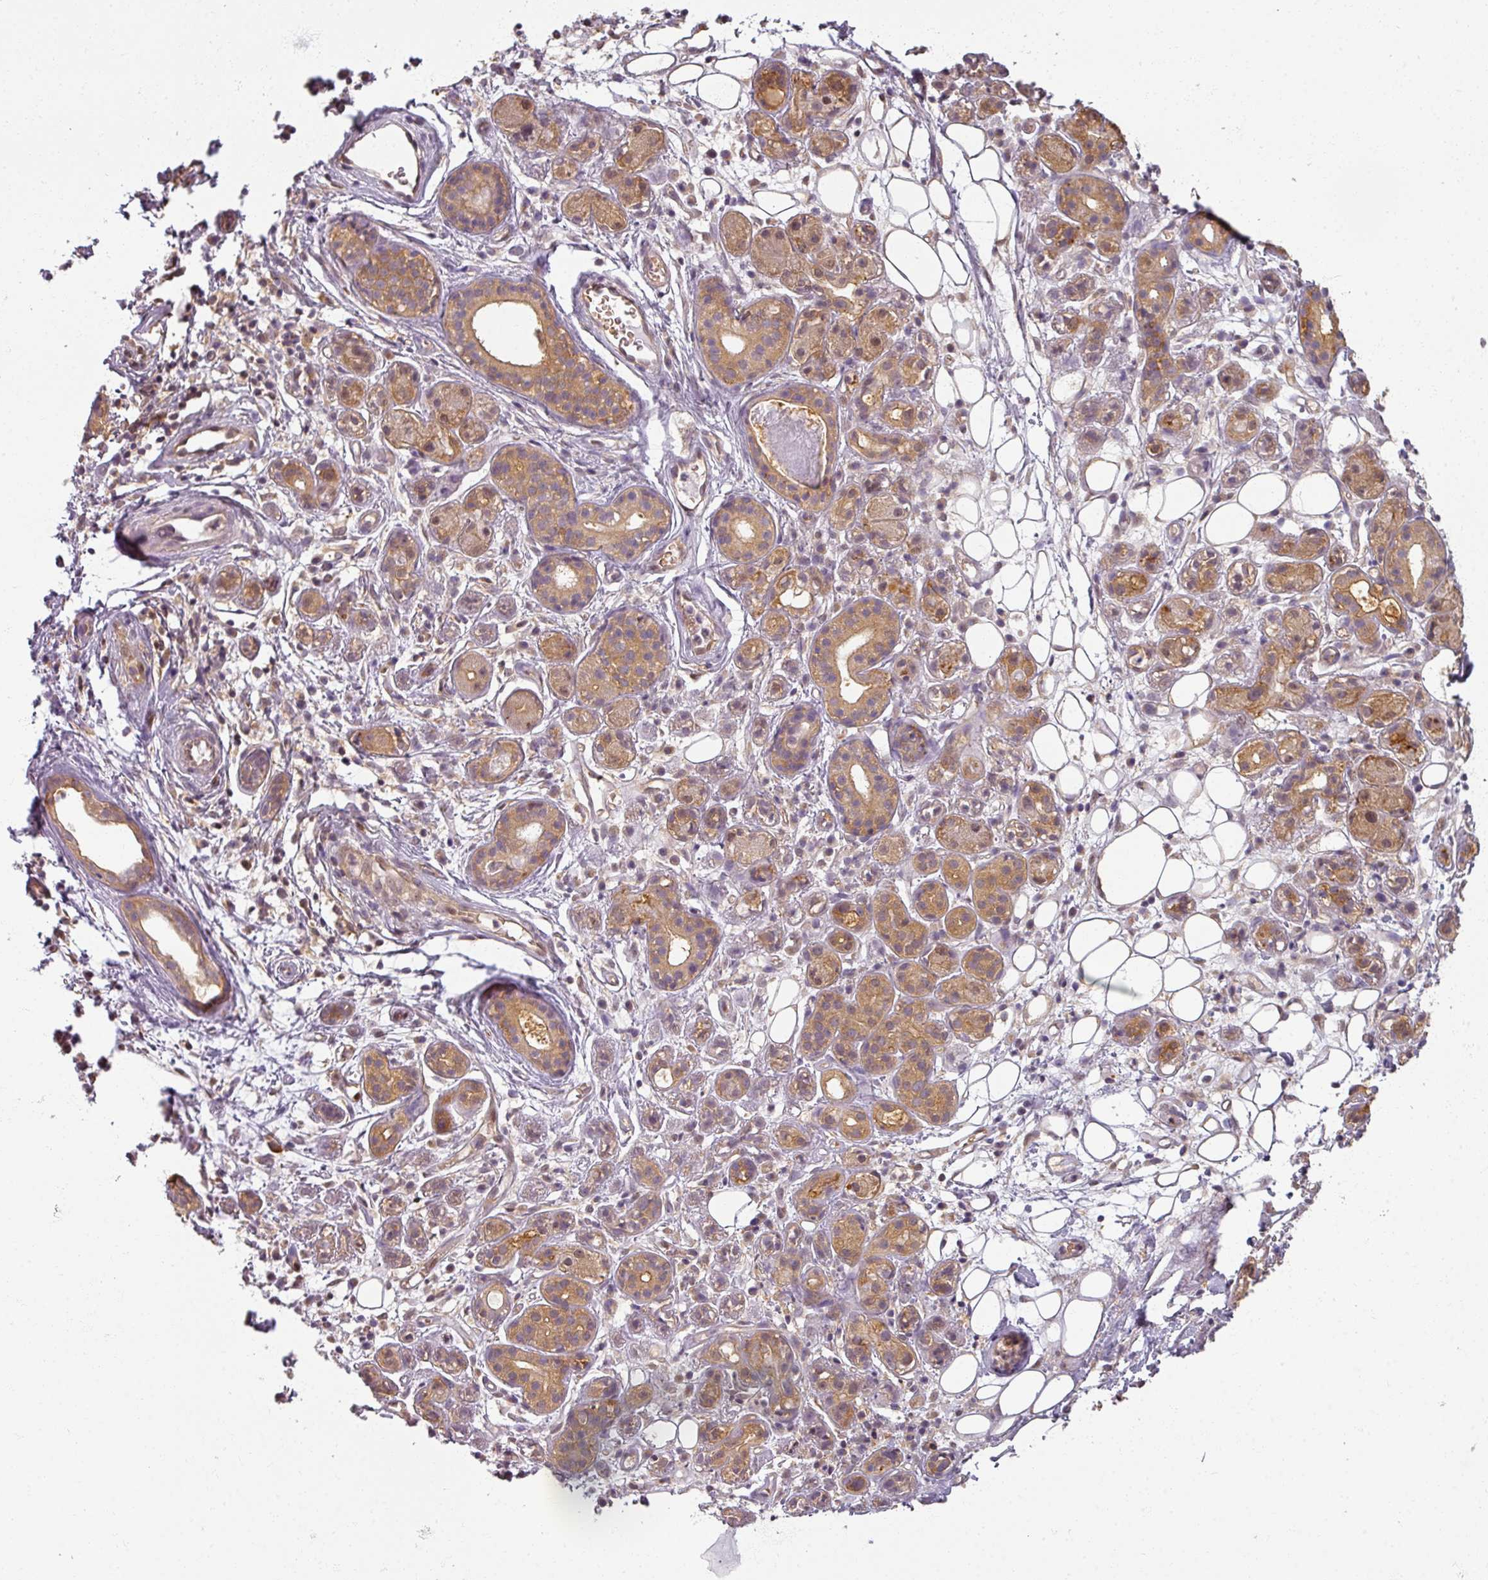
{"staining": {"intensity": "moderate", "quantity": ">75%", "location": "cytoplasmic/membranous,nuclear"}, "tissue": "salivary gland", "cell_type": "Glandular cells", "image_type": "normal", "snomed": [{"axis": "morphology", "description": "Normal tissue, NOS"}, {"axis": "topography", "description": "Salivary gland"}], "caption": "Immunohistochemical staining of unremarkable human salivary gland reveals medium levels of moderate cytoplasmic/membranous,nuclear positivity in about >75% of glandular cells. Immunohistochemistry stains the protein in brown and the nuclei are stained blue.", "gene": "AGPAT4", "patient": {"sex": "male", "age": 54}}